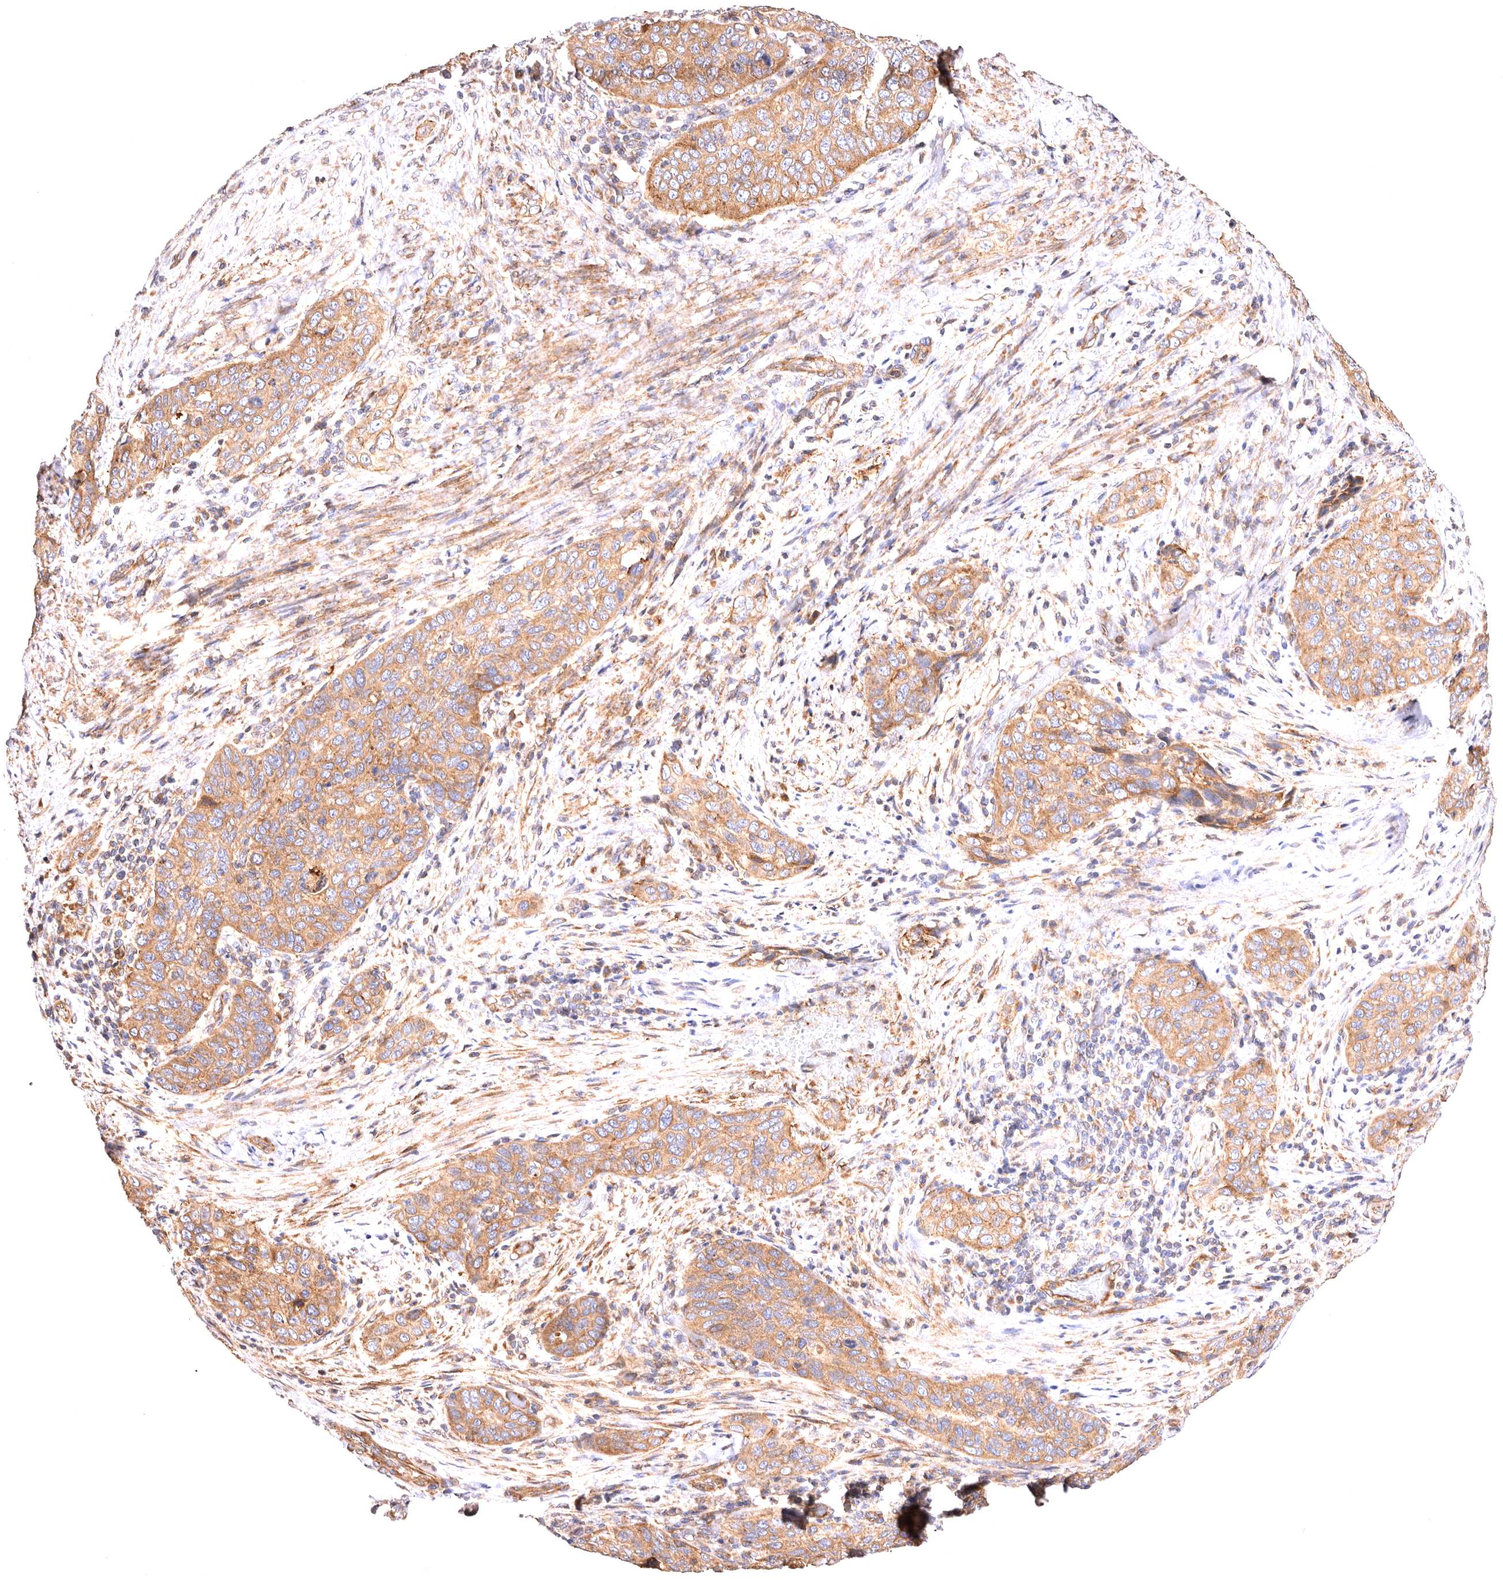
{"staining": {"intensity": "moderate", "quantity": ">75%", "location": "cytoplasmic/membranous"}, "tissue": "cervical cancer", "cell_type": "Tumor cells", "image_type": "cancer", "snomed": [{"axis": "morphology", "description": "Squamous cell carcinoma, NOS"}, {"axis": "topography", "description": "Cervix"}], "caption": "A brown stain highlights moderate cytoplasmic/membranous staining of a protein in human cervical cancer tumor cells.", "gene": "VPS45", "patient": {"sex": "female", "age": 60}}